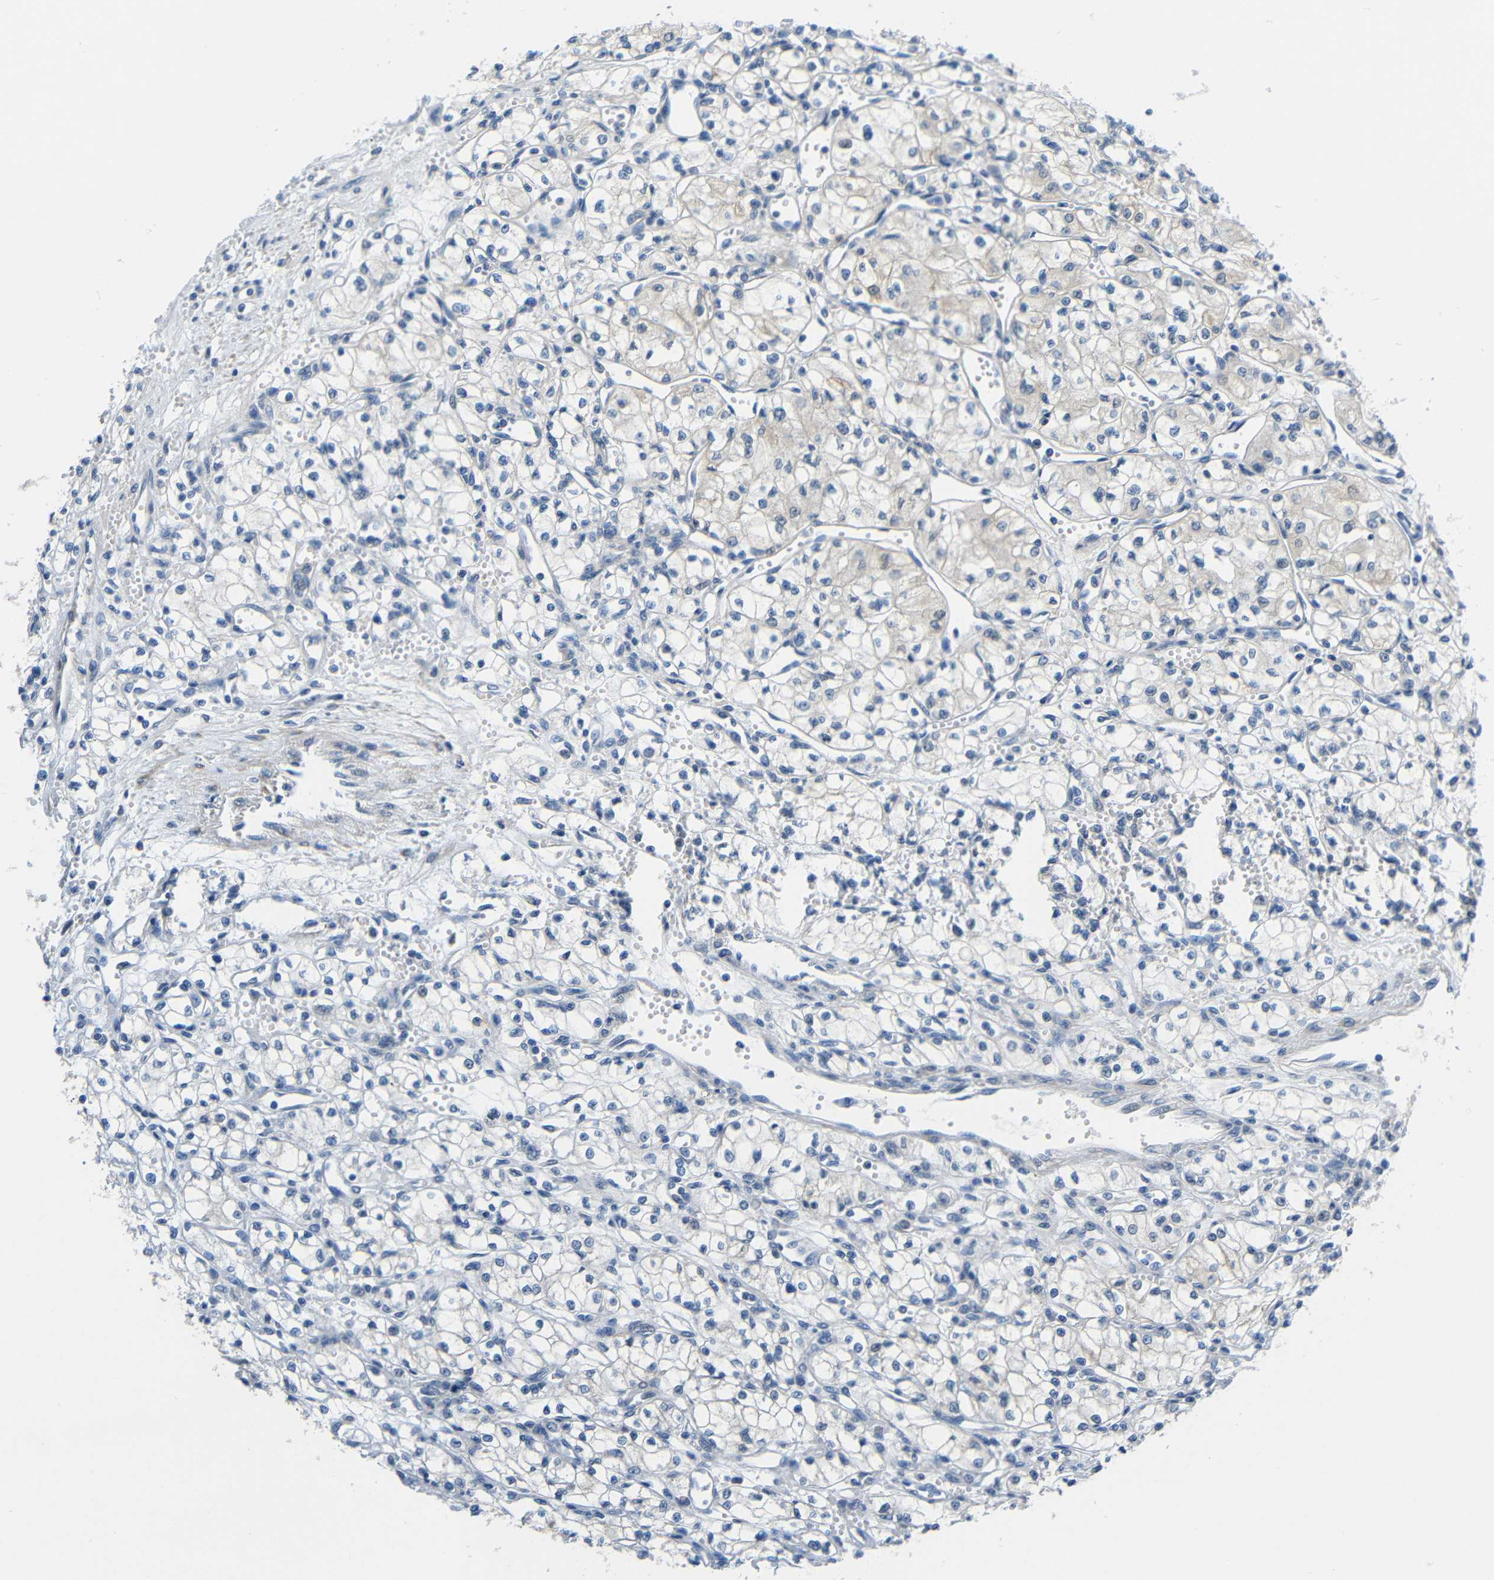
{"staining": {"intensity": "negative", "quantity": "none", "location": "none"}, "tissue": "renal cancer", "cell_type": "Tumor cells", "image_type": "cancer", "snomed": [{"axis": "morphology", "description": "Normal tissue, NOS"}, {"axis": "morphology", "description": "Adenocarcinoma, NOS"}, {"axis": "topography", "description": "Kidney"}], "caption": "High power microscopy photomicrograph of an IHC photomicrograph of adenocarcinoma (renal), revealing no significant staining in tumor cells.", "gene": "NEGR1", "patient": {"sex": "male", "age": 59}}